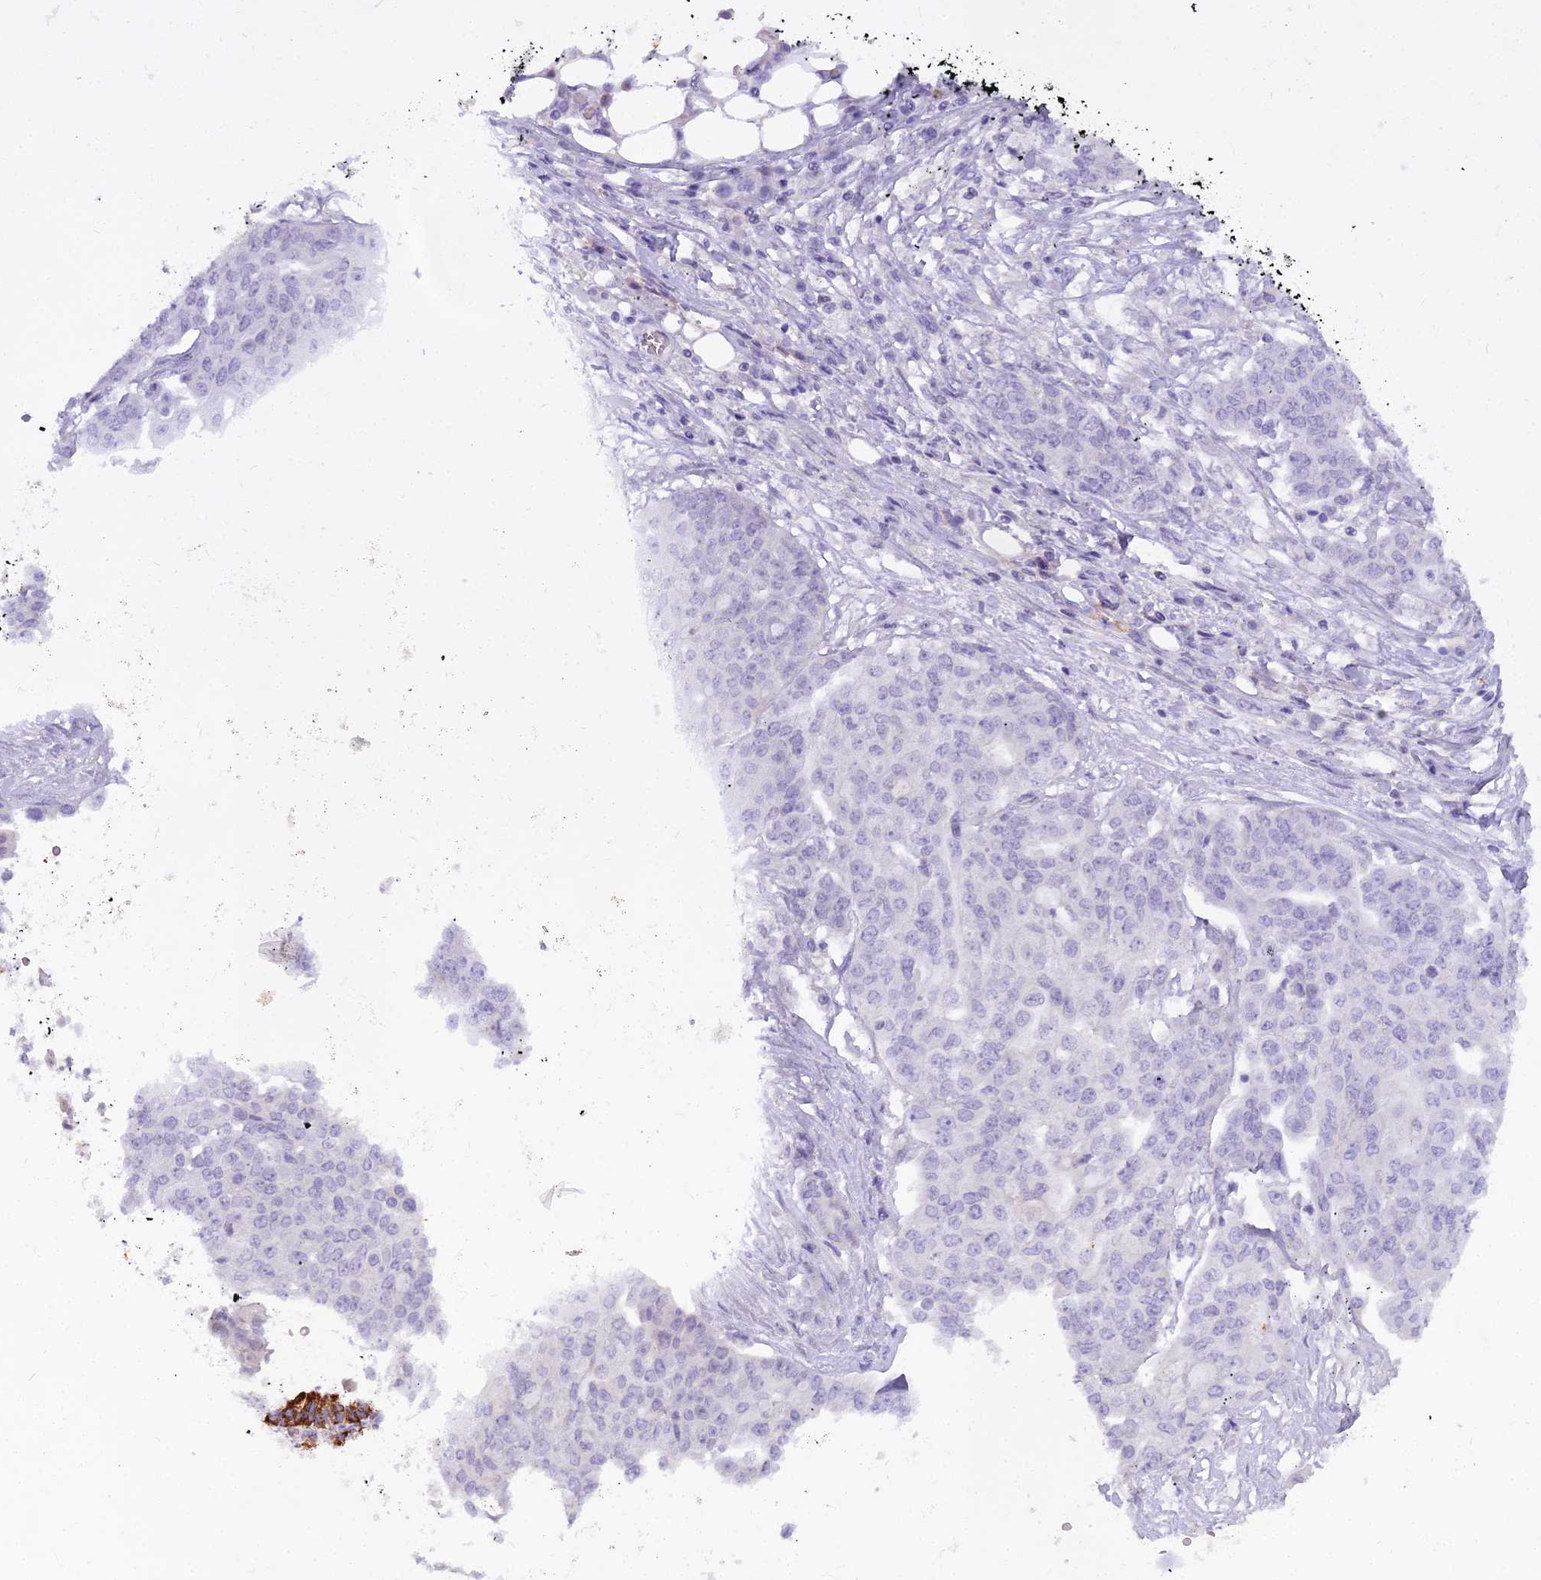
{"staining": {"intensity": "negative", "quantity": "none", "location": "none"}, "tissue": "ovarian cancer", "cell_type": "Tumor cells", "image_type": "cancer", "snomed": [{"axis": "morphology", "description": "Cystadenocarcinoma, serous, NOS"}, {"axis": "topography", "description": "Soft tissue"}, {"axis": "topography", "description": "Ovary"}], "caption": "This image is of ovarian cancer (serous cystadenocarcinoma) stained with IHC to label a protein in brown with the nuclei are counter-stained blue. There is no staining in tumor cells. (DAB IHC, high magnification).", "gene": "OSTN", "patient": {"sex": "female", "age": 57}}